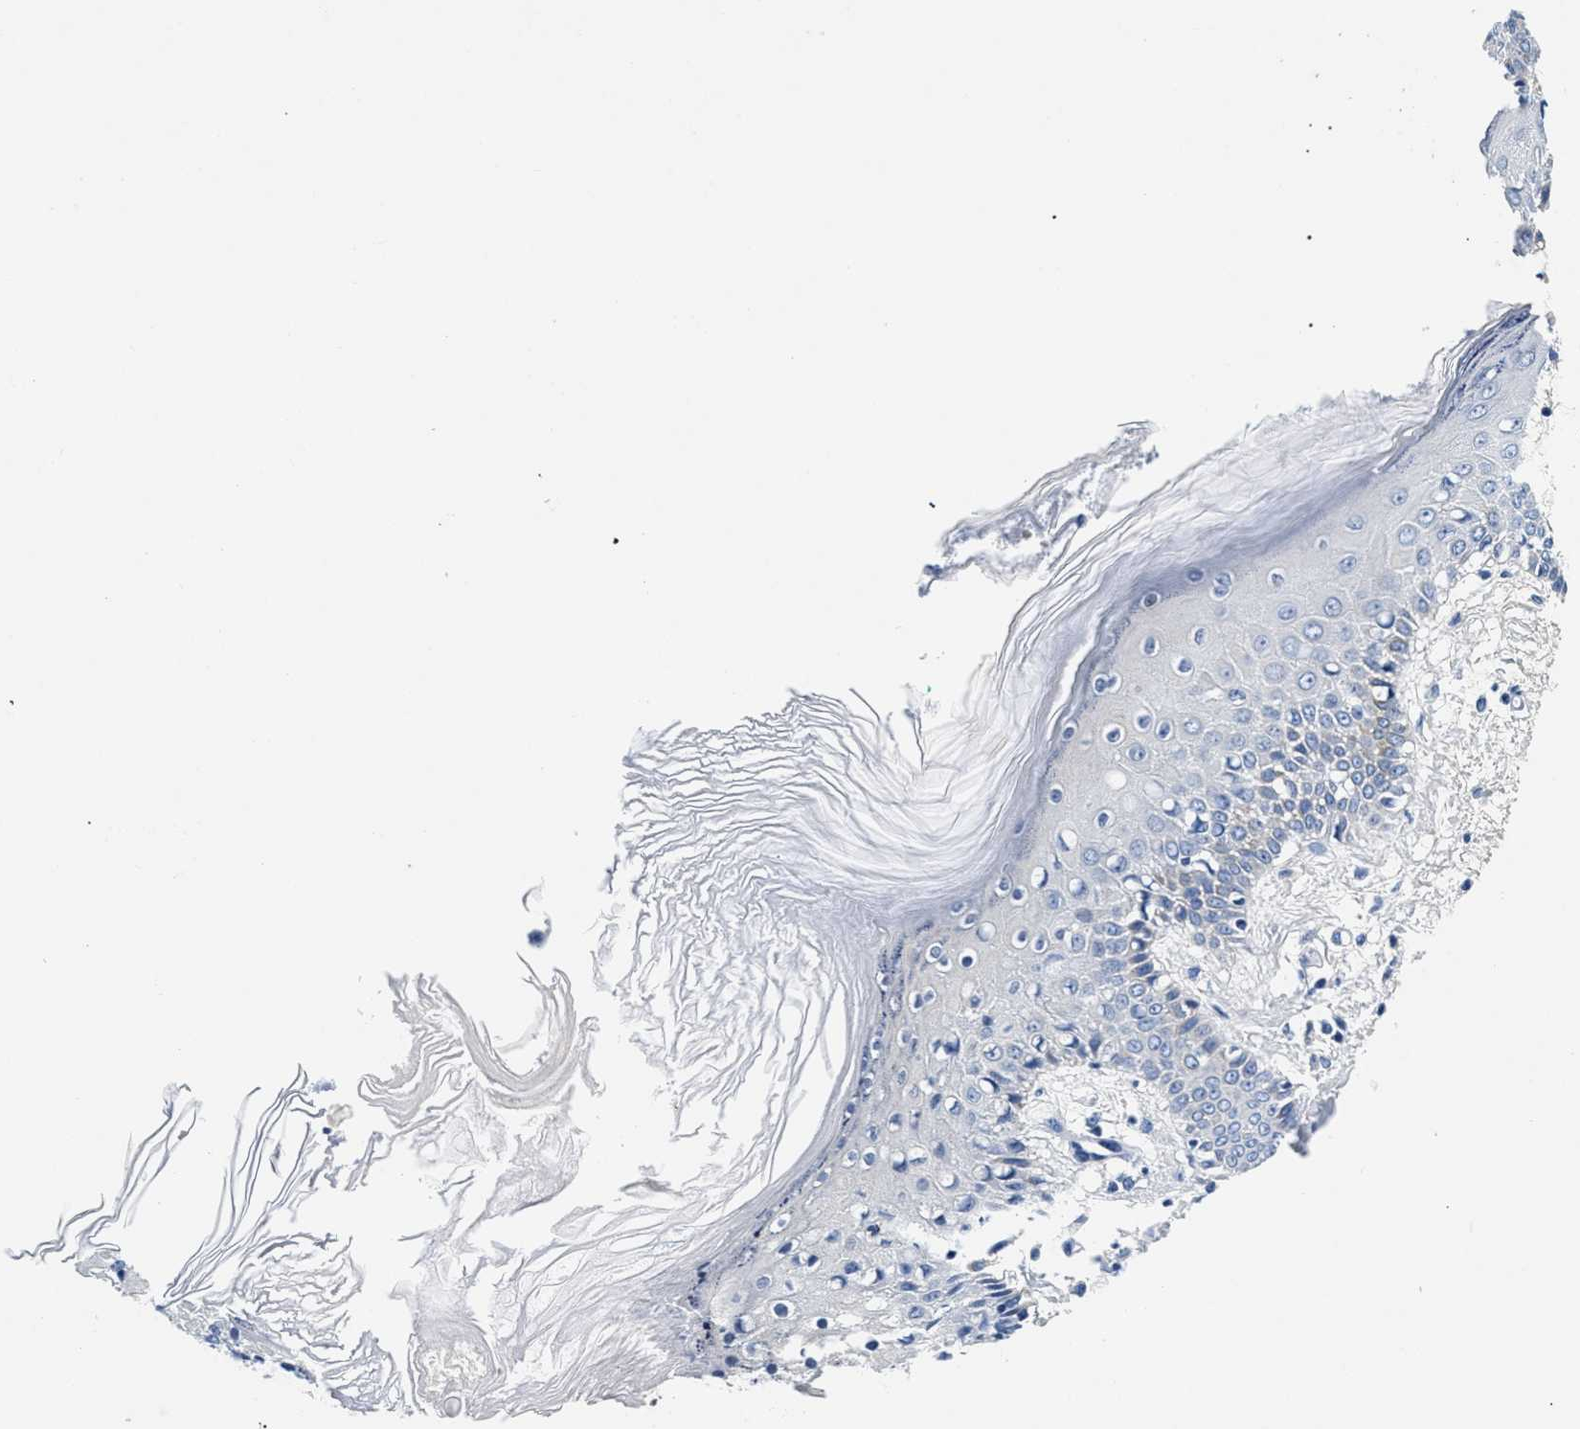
{"staining": {"intensity": "negative", "quantity": "none", "location": "none"}, "tissue": "skin", "cell_type": "Fibroblasts", "image_type": "normal", "snomed": [{"axis": "morphology", "description": "Normal tissue, NOS"}, {"axis": "topography", "description": "Skin"}], "caption": "IHC of benign skin displays no expression in fibroblasts. (Brightfield microscopy of DAB (3,3'-diaminobenzidine) immunohistochemistry at high magnification).", "gene": "MEA1", "patient": {"sex": "male", "age": 53}}